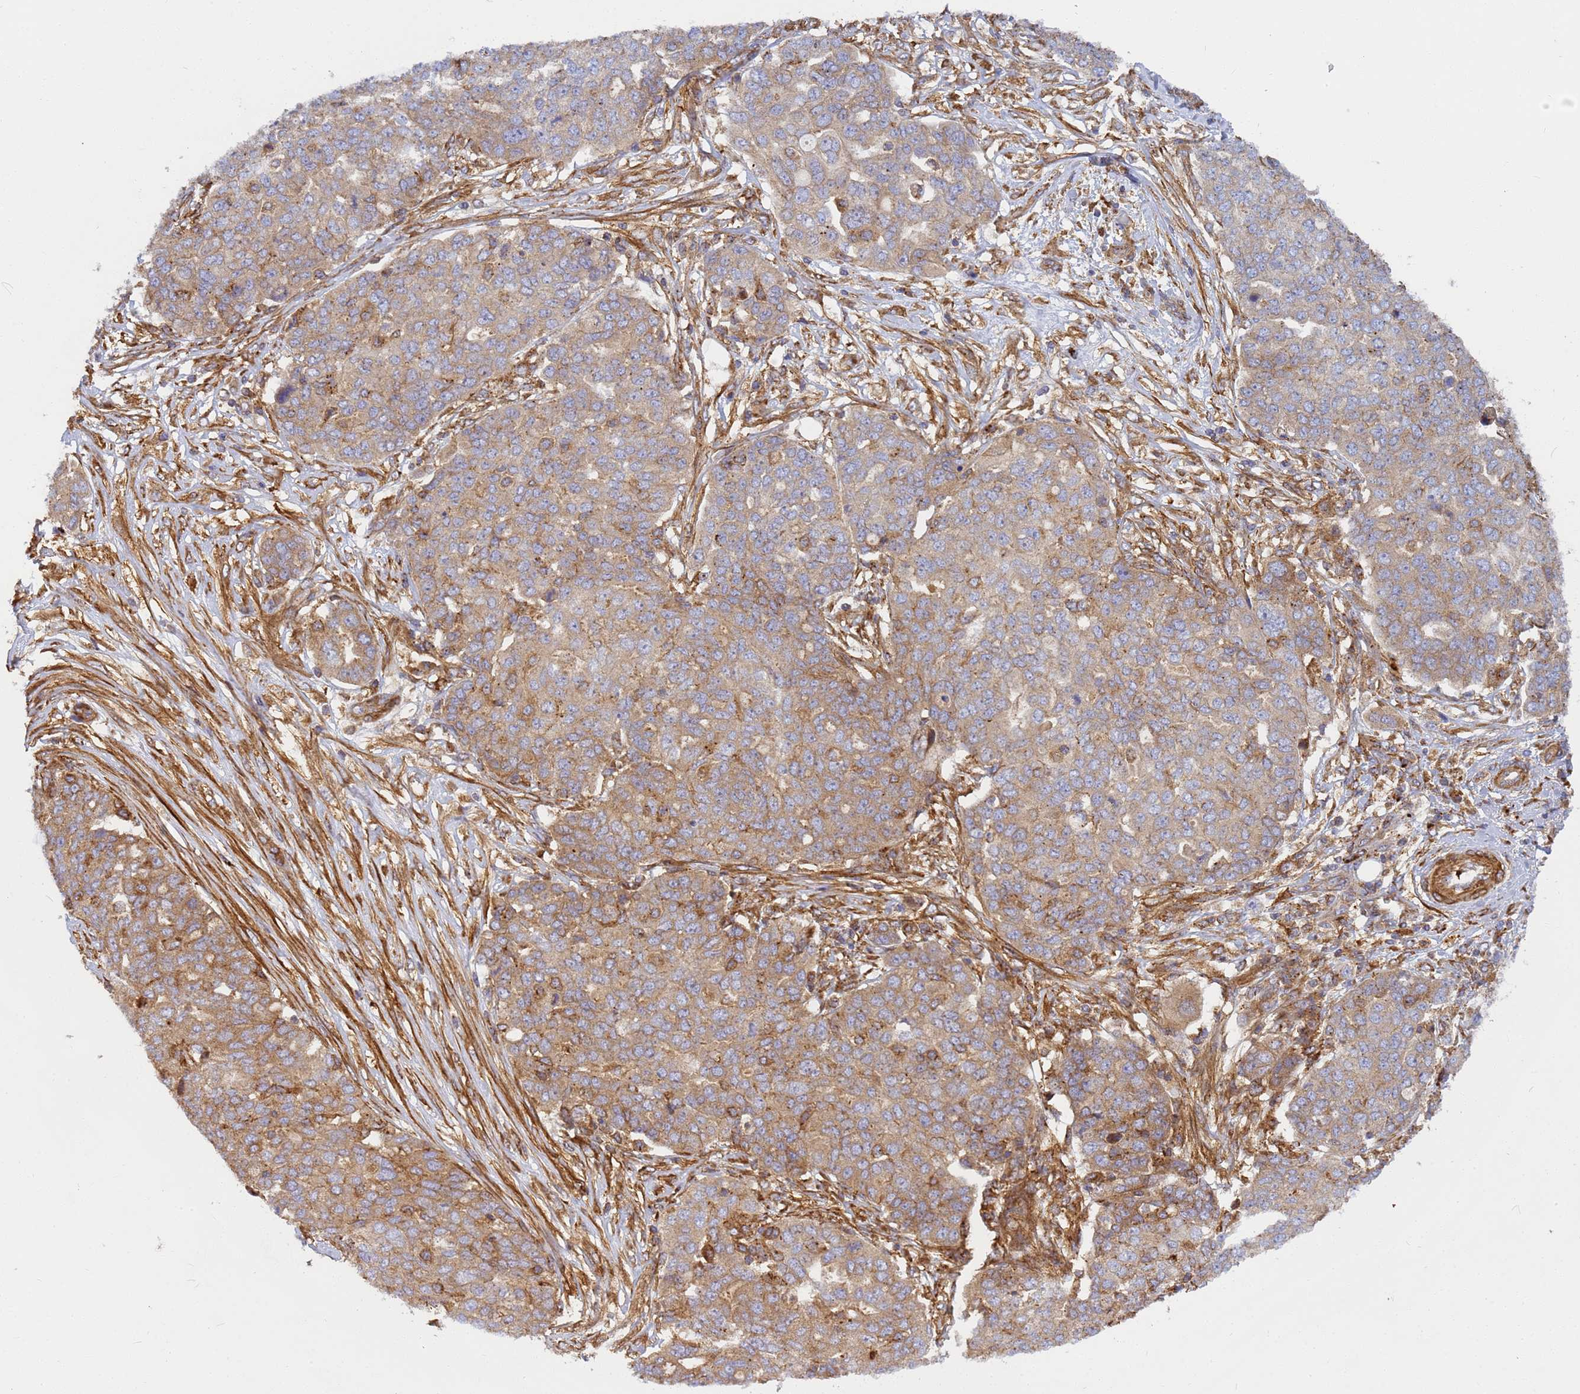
{"staining": {"intensity": "weak", "quantity": ">75%", "location": "cytoplasmic/membranous"}, "tissue": "ovarian cancer", "cell_type": "Tumor cells", "image_type": "cancer", "snomed": [{"axis": "morphology", "description": "Cystadenocarcinoma, serous, NOS"}, {"axis": "topography", "description": "Soft tissue"}, {"axis": "topography", "description": "Ovary"}], "caption": "DAB immunohistochemical staining of human ovarian cancer (serous cystadenocarcinoma) shows weak cytoplasmic/membranous protein staining in about >75% of tumor cells.", "gene": "C2CD5", "patient": {"sex": "female", "age": 57}}